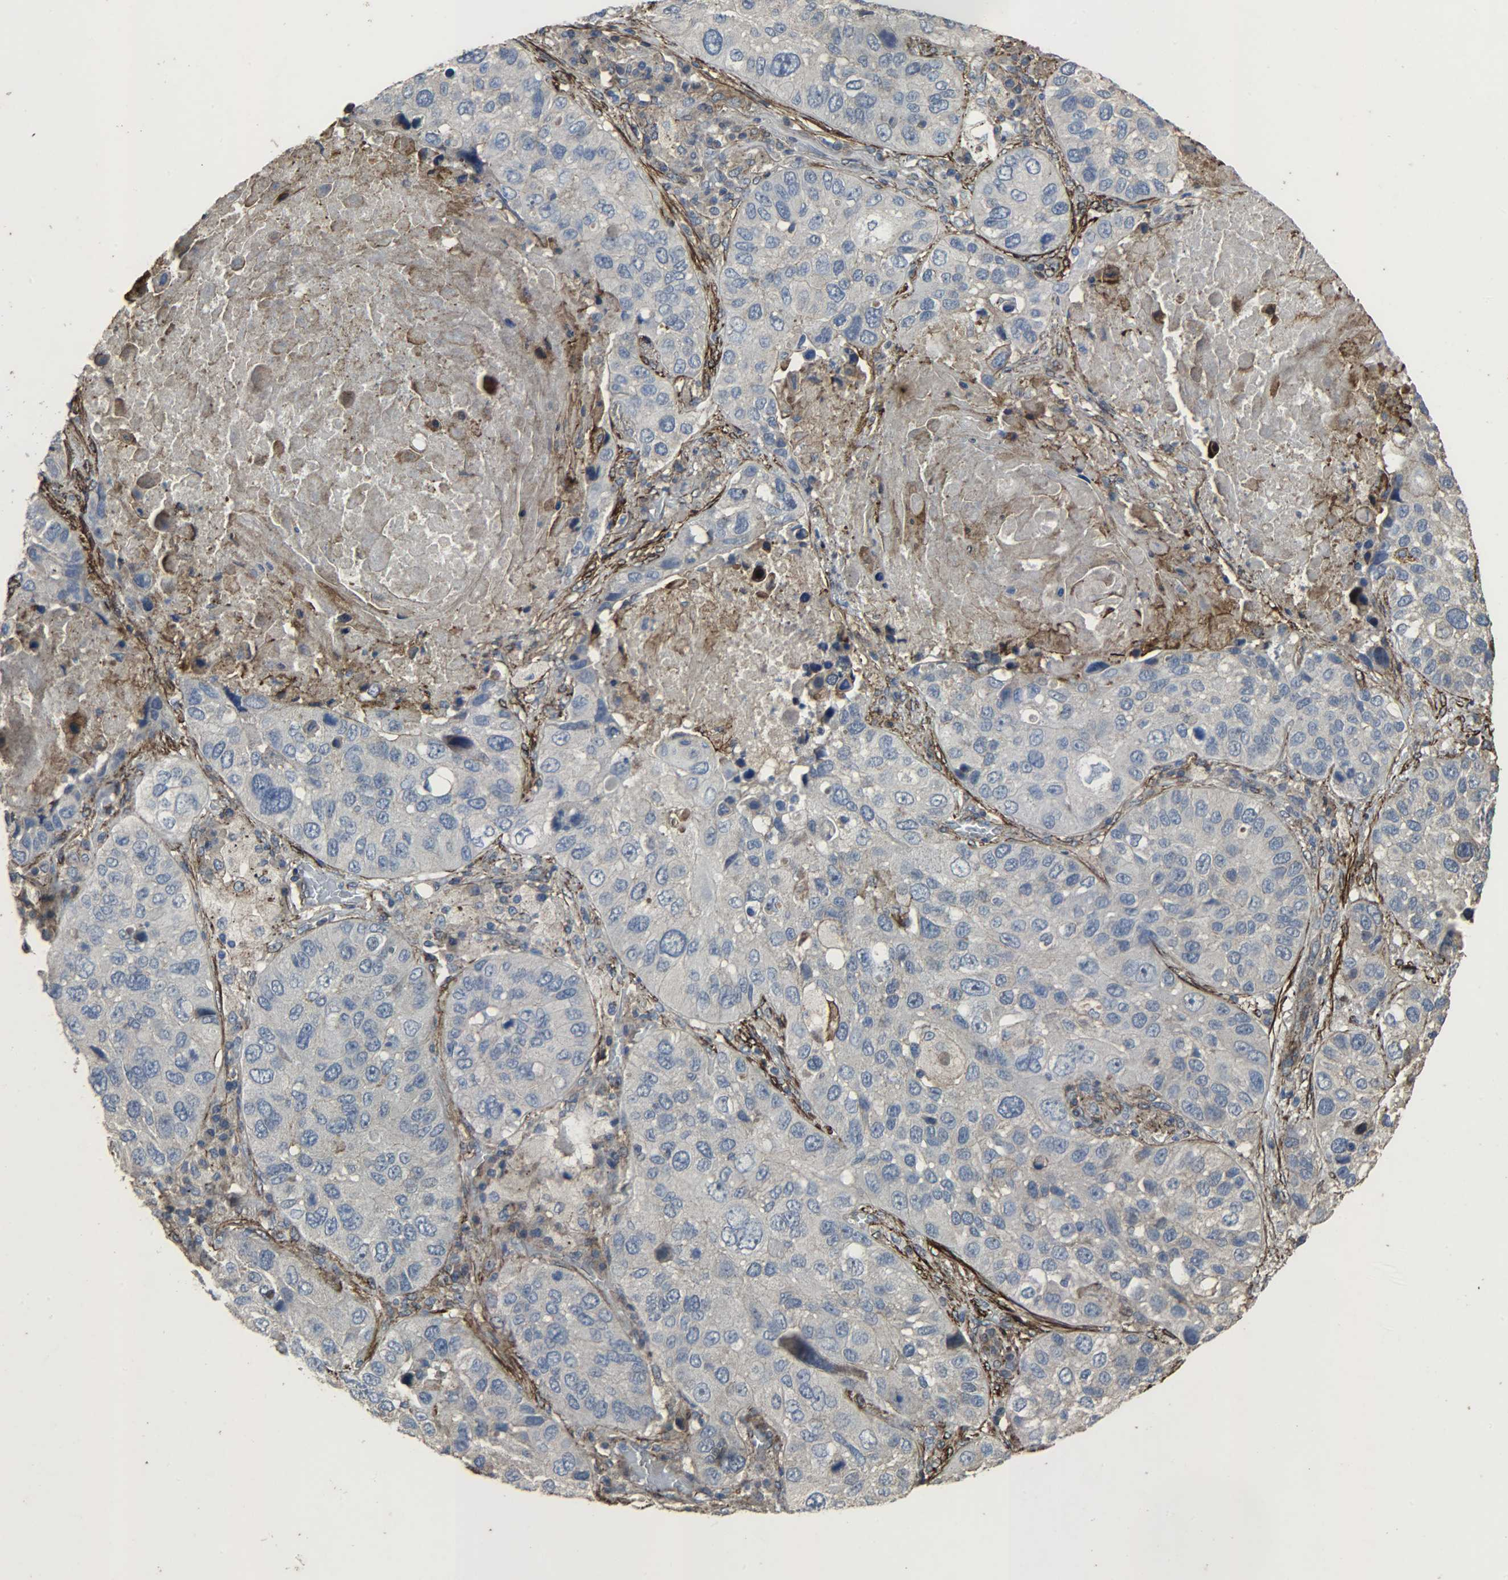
{"staining": {"intensity": "negative", "quantity": "none", "location": "none"}, "tissue": "lung cancer", "cell_type": "Tumor cells", "image_type": "cancer", "snomed": [{"axis": "morphology", "description": "Squamous cell carcinoma, NOS"}, {"axis": "topography", "description": "Lung"}], "caption": "Human lung squamous cell carcinoma stained for a protein using IHC shows no staining in tumor cells.", "gene": "TPM4", "patient": {"sex": "male", "age": 57}}